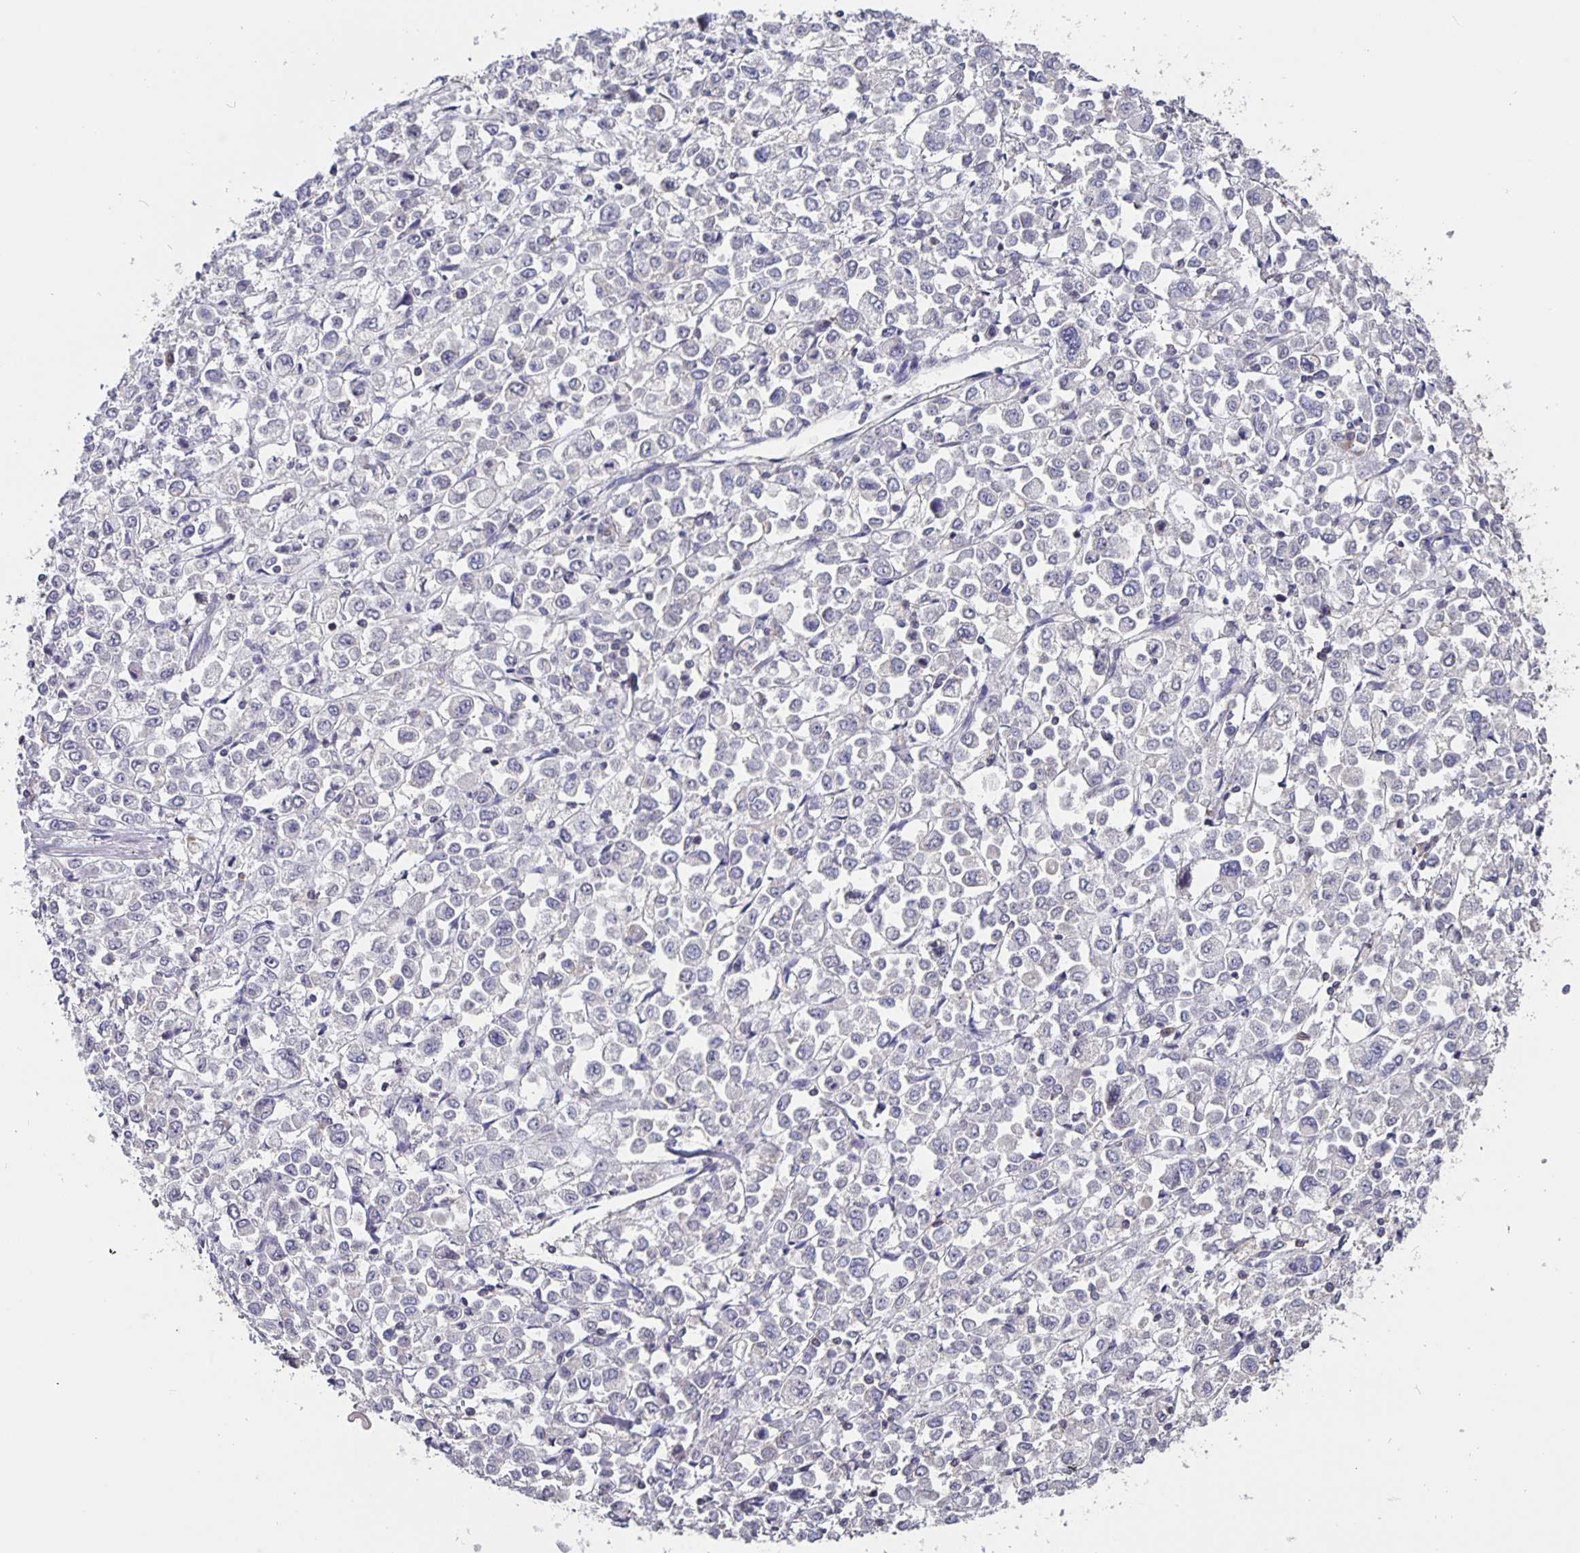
{"staining": {"intensity": "negative", "quantity": "none", "location": "none"}, "tissue": "stomach cancer", "cell_type": "Tumor cells", "image_type": "cancer", "snomed": [{"axis": "morphology", "description": "Adenocarcinoma, NOS"}, {"axis": "topography", "description": "Stomach, upper"}], "caption": "This is an IHC micrograph of stomach cancer. There is no staining in tumor cells.", "gene": "FEM1C", "patient": {"sex": "male", "age": 70}}